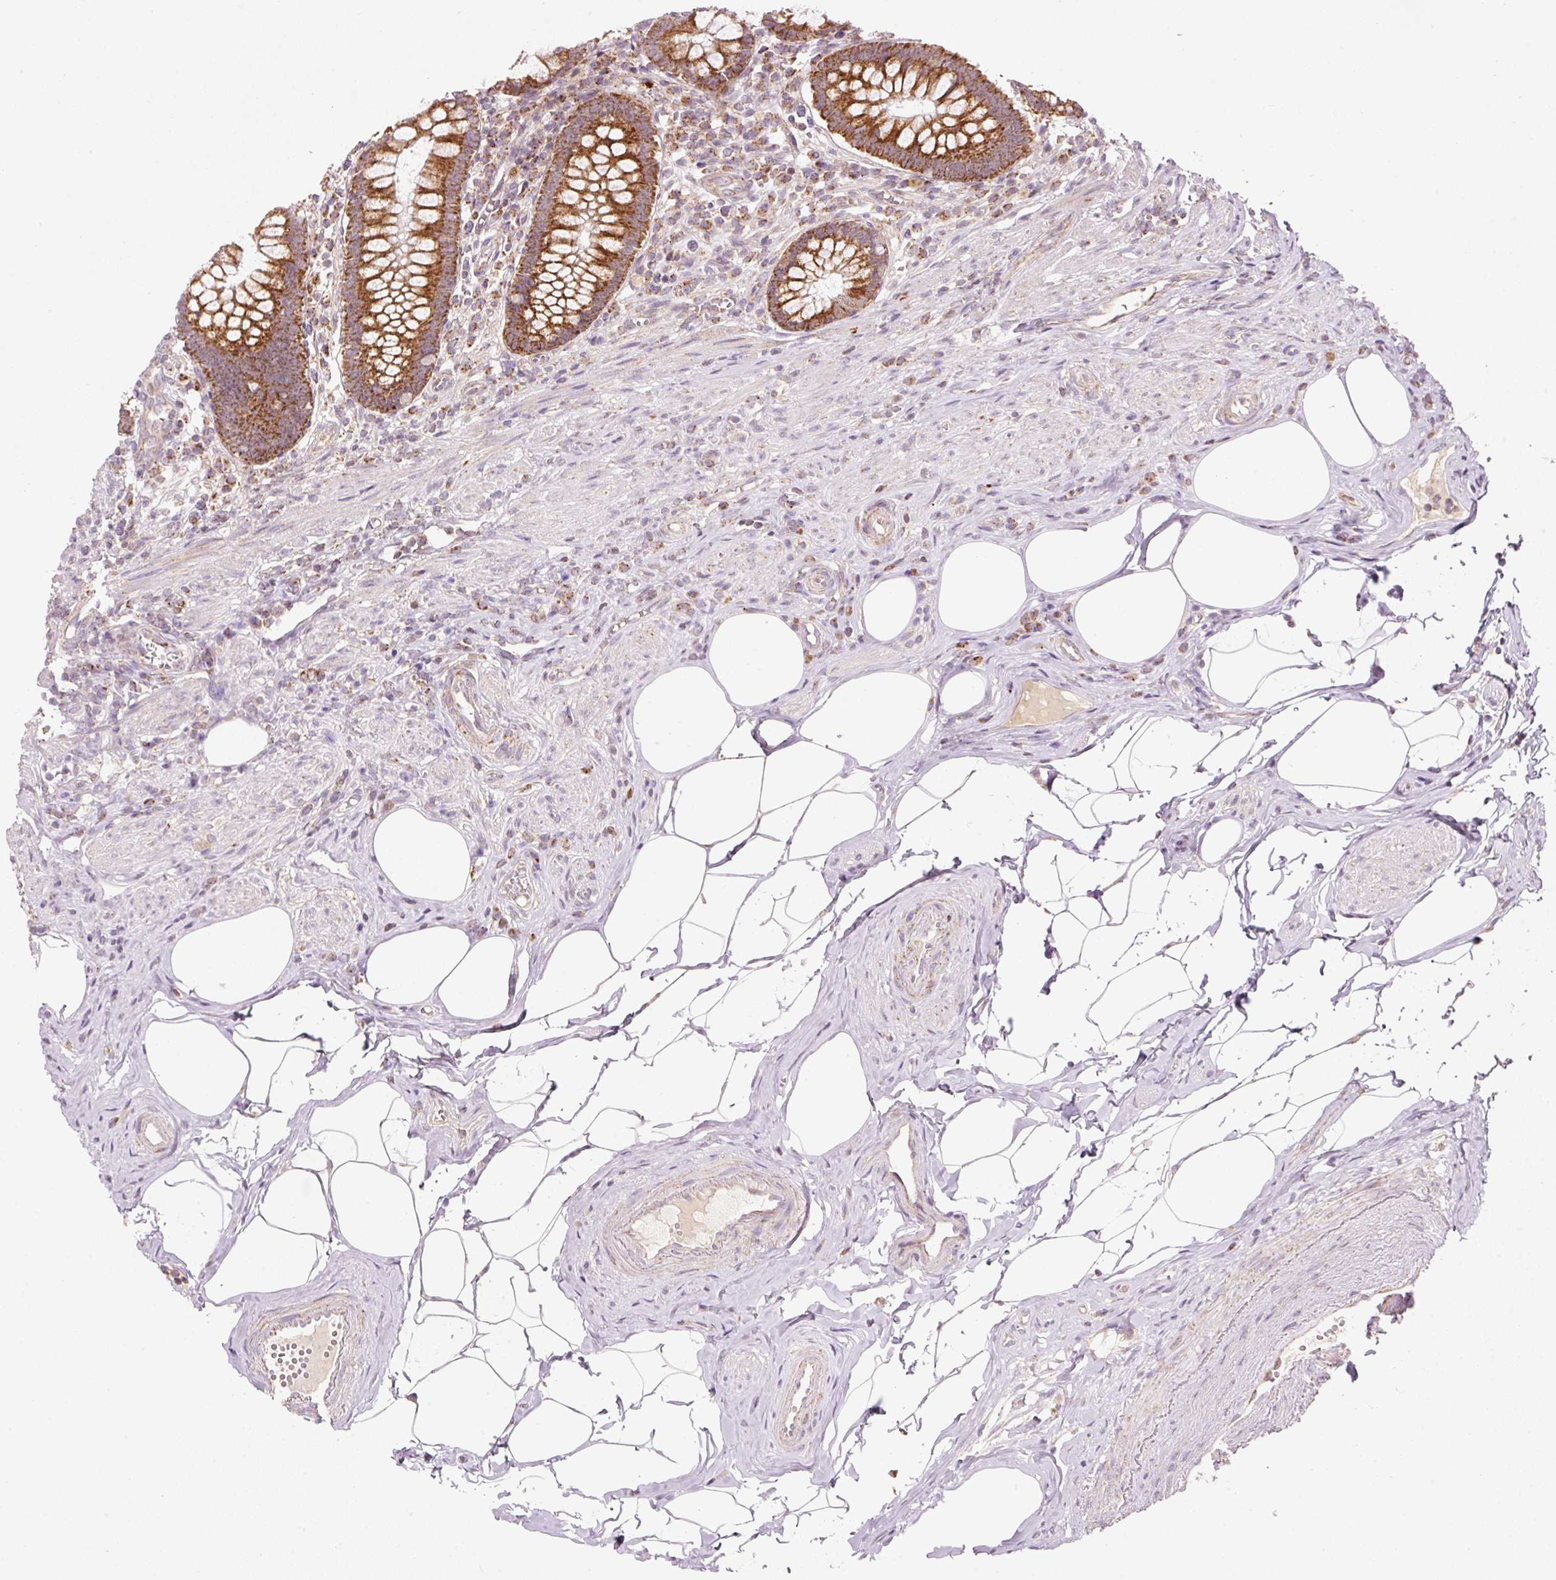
{"staining": {"intensity": "strong", "quantity": ">75%", "location": "cytoplasmic/membranous"}, "tissue": "appendix", "cell_type": "Glandular cells", "image_type": "normal", "snomed": [{"axis": "morphology", "description": "Normal tissue, NOS"}, {"axis": "topography", "description": "Appendix"}], "caption": "An immunohistochemistry histopathology image of normal tissue is shown. Protein staining in brown highlights strong cytoplasmic/membranous positivity in appendix within glandular cells.", "gene": "FAM78B", "patient": {"sex": "female", "age": 56}}